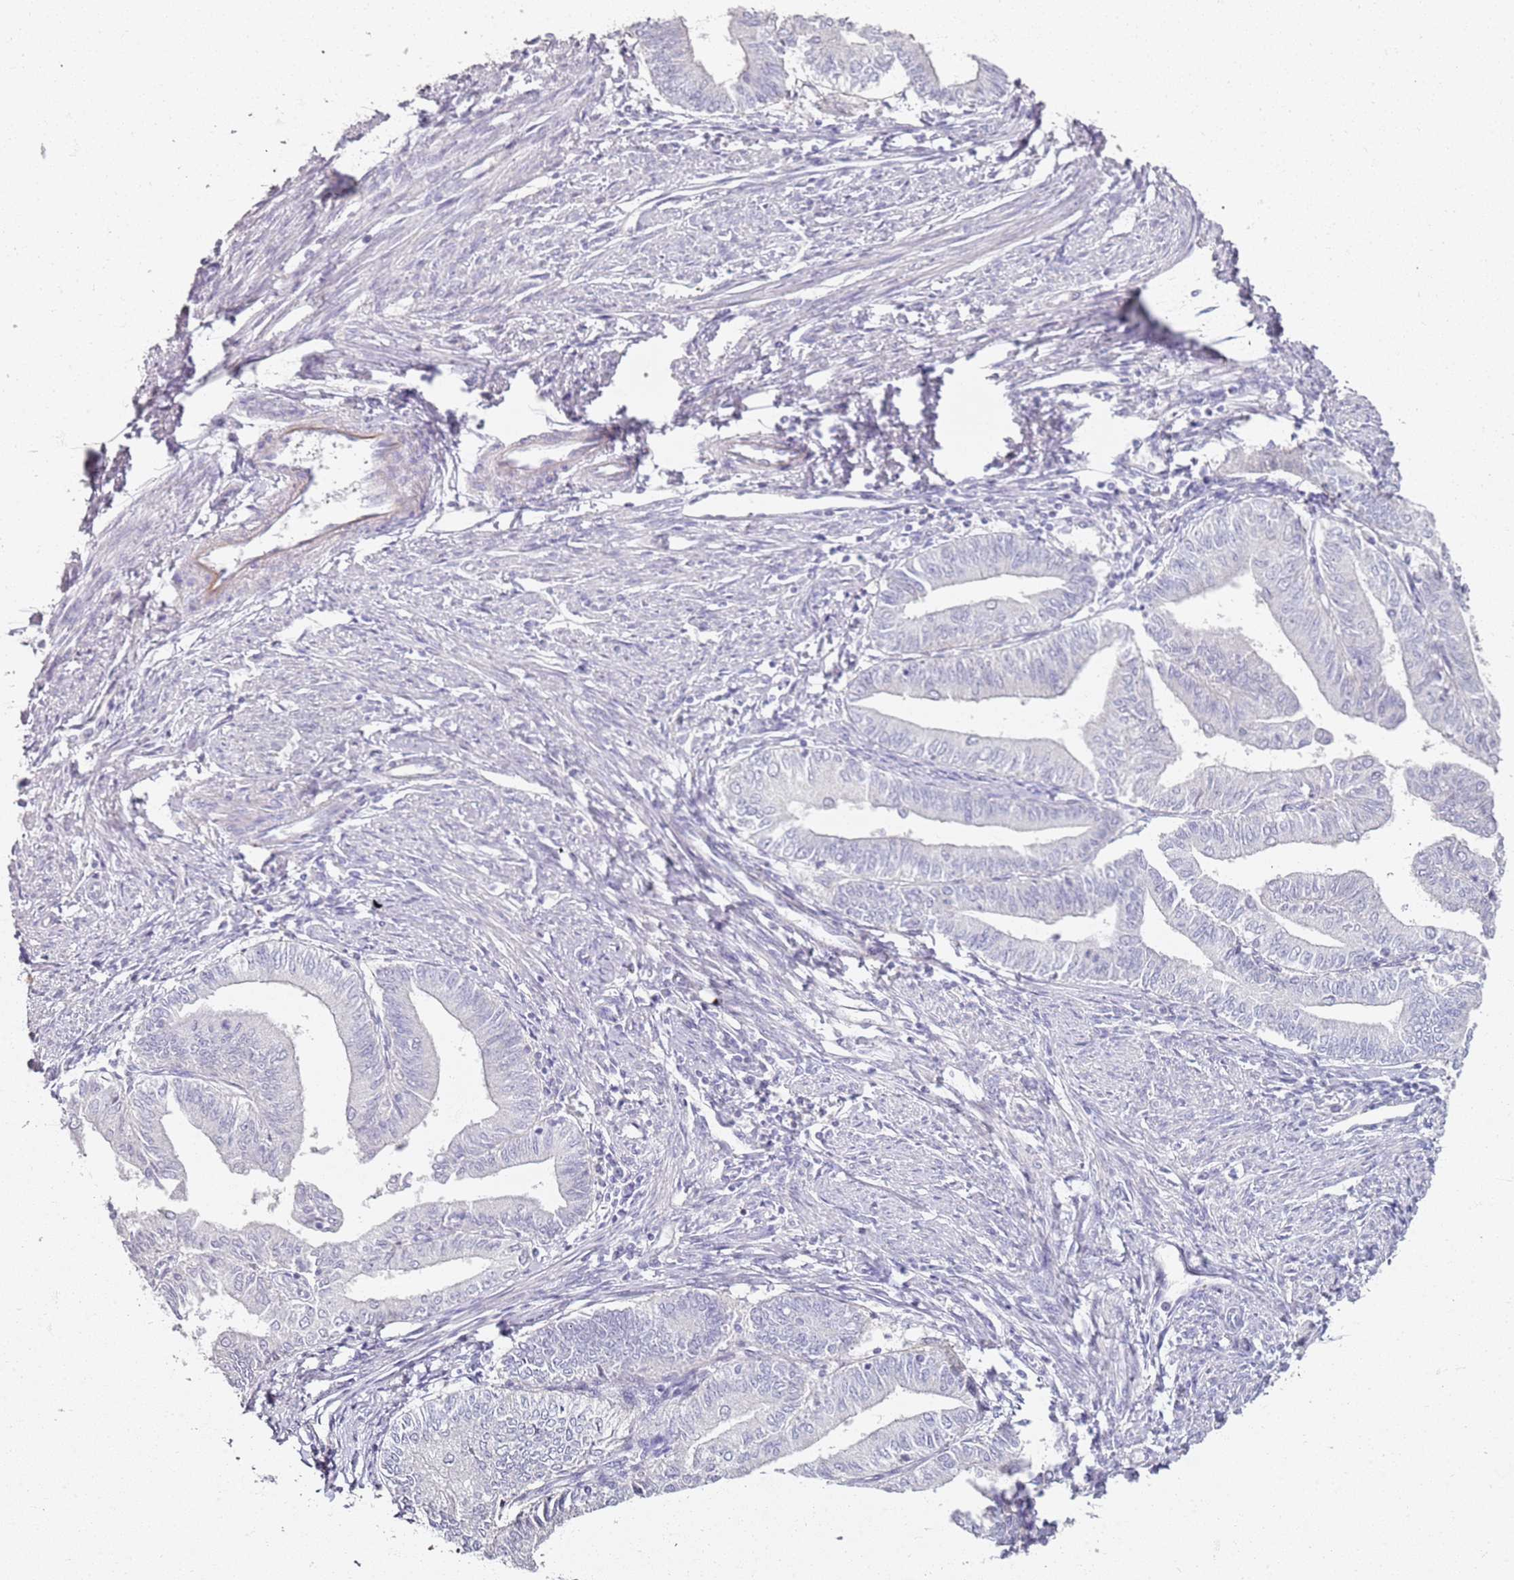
{"staining": {"intensity": "negative", "quantity": "none", "location": "none"}, "tissue": "endometrial cancer", "cell_type": "Tumor cells", "image_type": "cancer", "snomed": [{"axis": "morphology", "description": "Adenocarcinoma, NOS"}, {"axis": "topography", "description": "Endometrium"}], "caption": "An IHC histopathology image of endometrial adenocarcinoma is shown. There is no staining in tumor cells of endometrial adenocarcinoma. (DAB immunohistochemistry visualized using brightfield microscopy, high magnification).", "gene": "CD40LG", "patient": {"sex": "female", "age": 66}}